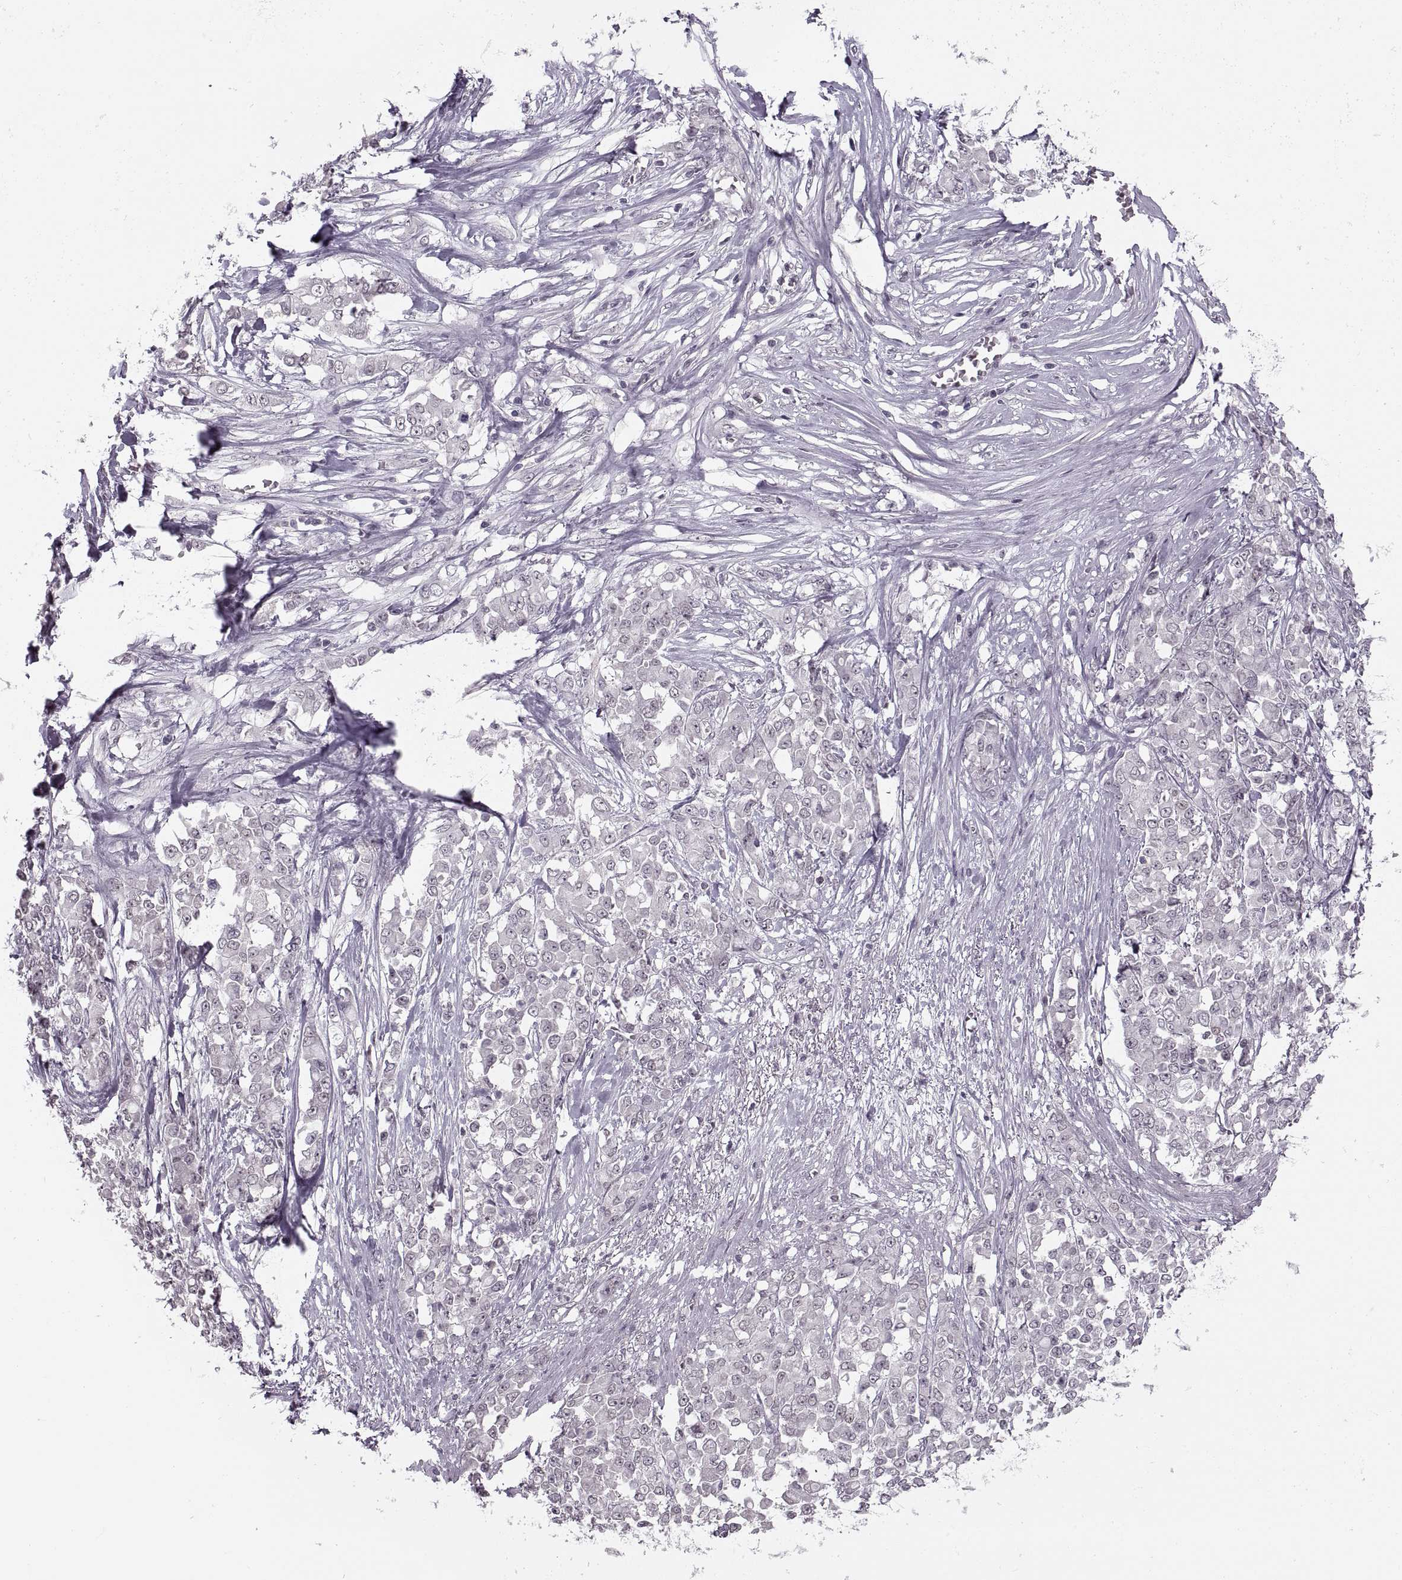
{"staining": {"intensity": "negative", "quantity": "none", "location": "none"}, "tissue": "stomach cancer", "cell_type": "Tumor cells", "image_type": "cancer", "snomed": [{"axis": "morphology", "description": "Adenocarcinoma, NOS"}, {"axis": "topography", "description": "Stomach"}], "caption": "Immunohistochemistry (IHC) of human stomach cancer displays no positivity in tumor cells.", "gene": "LUZP2", "patient": {"sex": "female", "age": 76}}